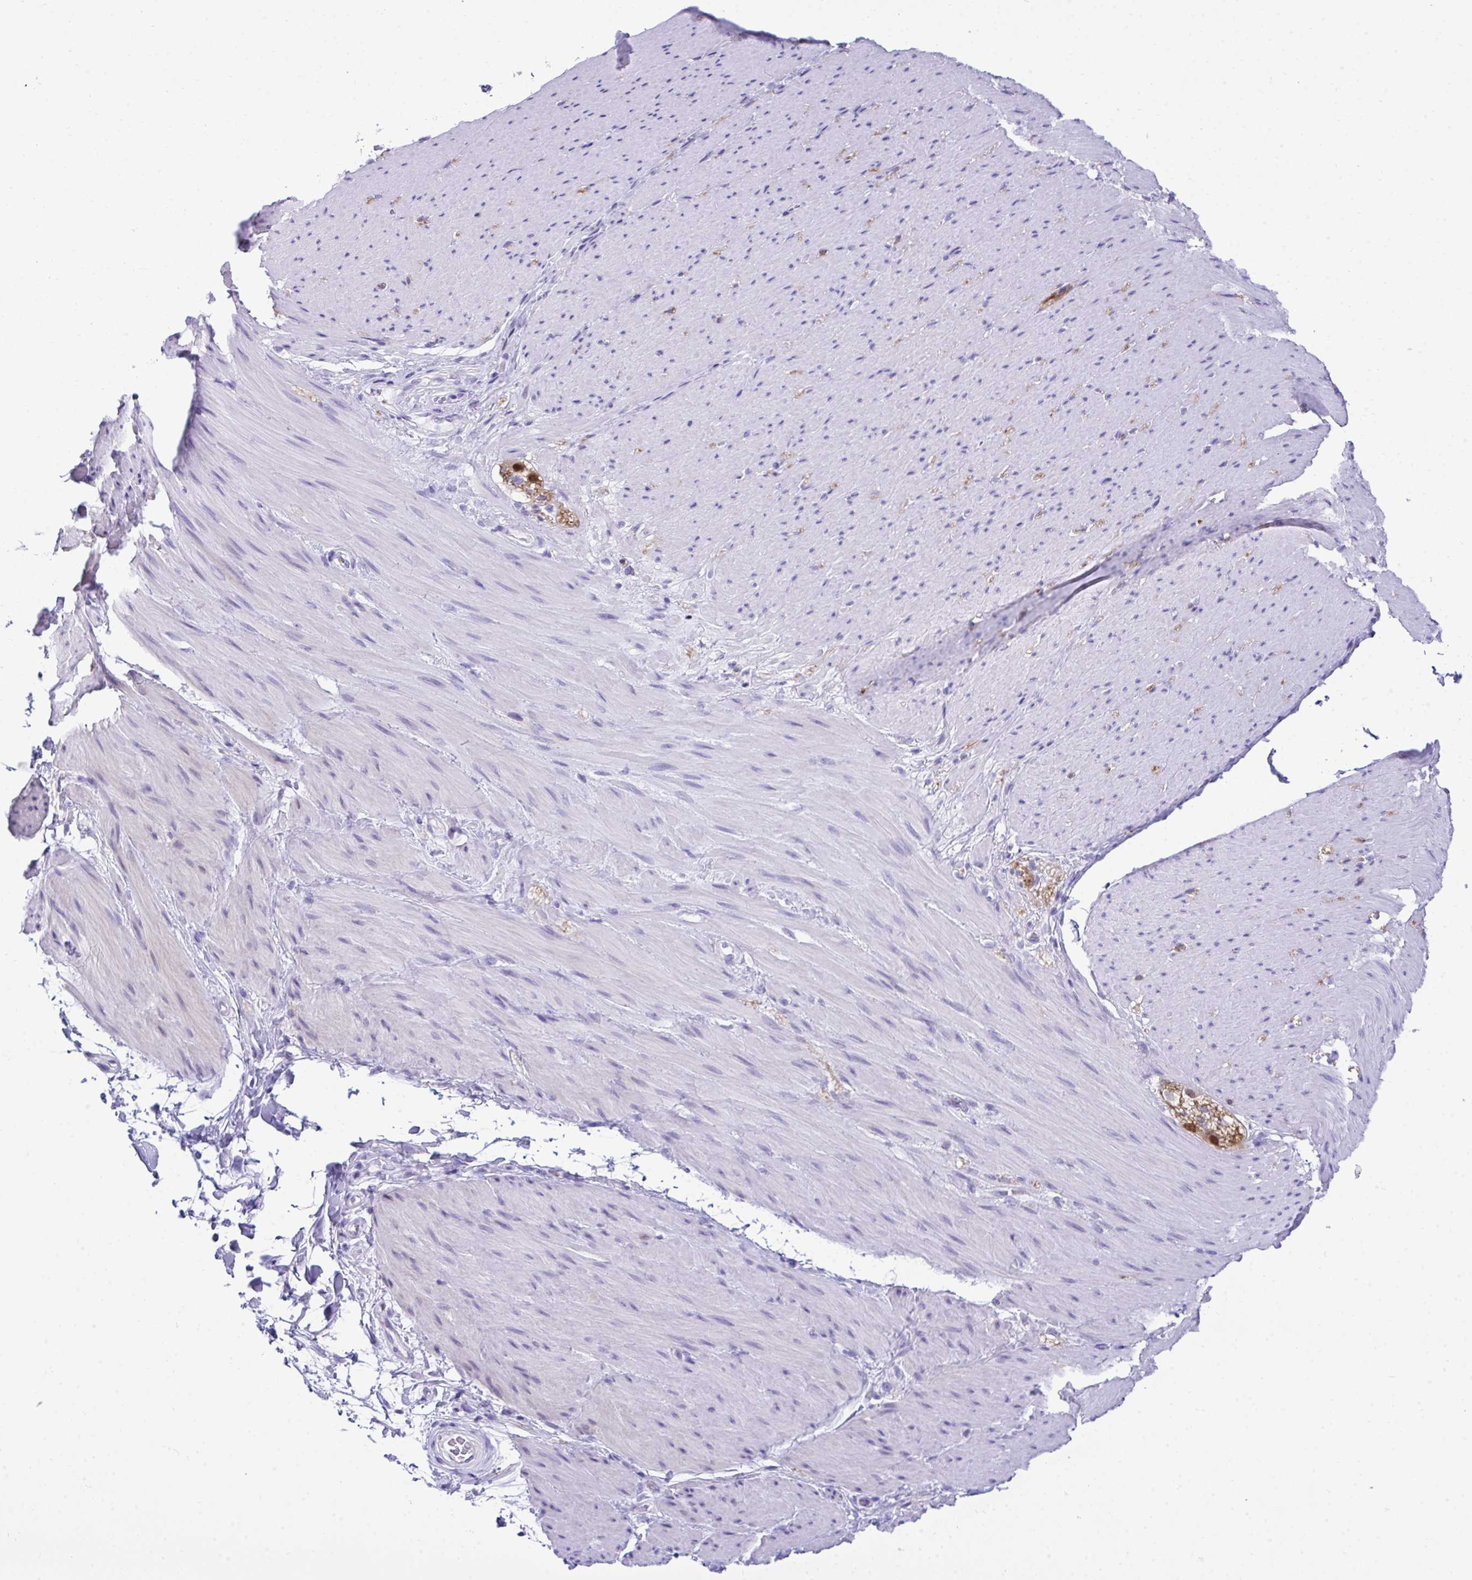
{"staining": {"intensity": "negative", "quantity": "none", "location": "none"}, "tissue": "smooth muscle", "cell_type": "Smooth muscle cells", "image_type": "normal", "snomed": [{"axis": "morphology", "description": "Normal tissue, NOS"}, {"axis": "topography", "description": "Smooth muscle"}, {"axis": "topography", "description": "Rectum"}], "caption": "IHC image of unremarkable smooth muscle: smooth muscle stained with DAB exhibits no significant protein positivity in smooth muscle cells. (Stains: DAB (3,3'-diaminobenzidine) IHC with hematoxylin counter stain, Microscopy: brightfield microscopy at high magnification).", "gene": "PGM2L1", "patient": {"sex": "male", "age": 53}}